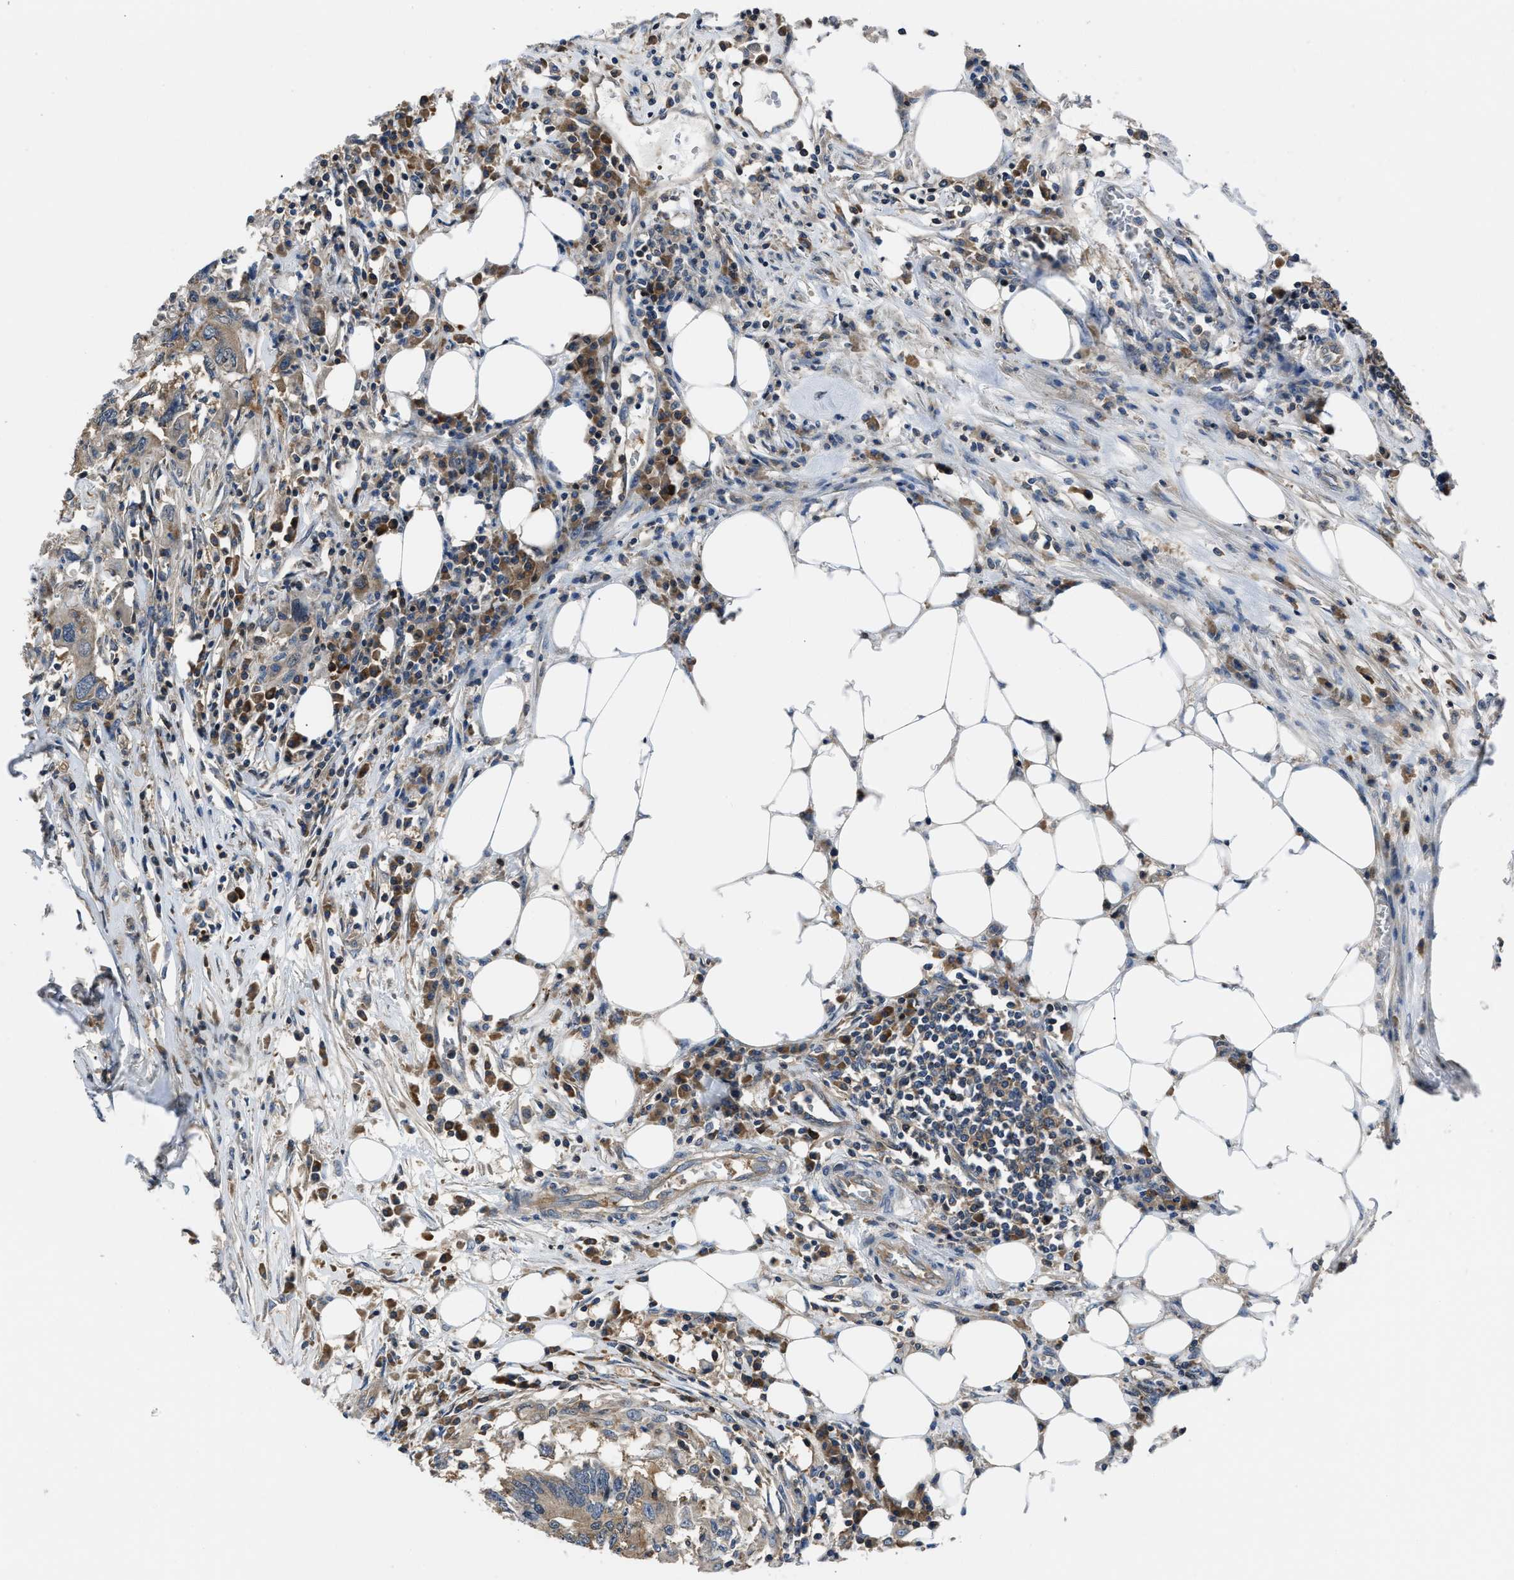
{"staining": {"intensity": "moderate", "quantity": ">75%", "location": "cytoplasmic/membranous"}, "tissue": "colorectal cancer", "cell_type": "Tumor cells", "image_type": "cancer", "snomed": [{"axis": "morphology", "description": "Adenocarcinoma, NOS"}, {"axis": "topography", "description": "Colon"}], "caption": "Colorectal adenocarcinoma was stained to show a protein in brown. There is medium levels of moderate cytoplasmic/membranous positivity in about >75% of tumor cells. (DAB IHC with brightfield microscopy, high magnification).", "gene": "YARS1", "patient": {"sex": "male", "age": 71}}